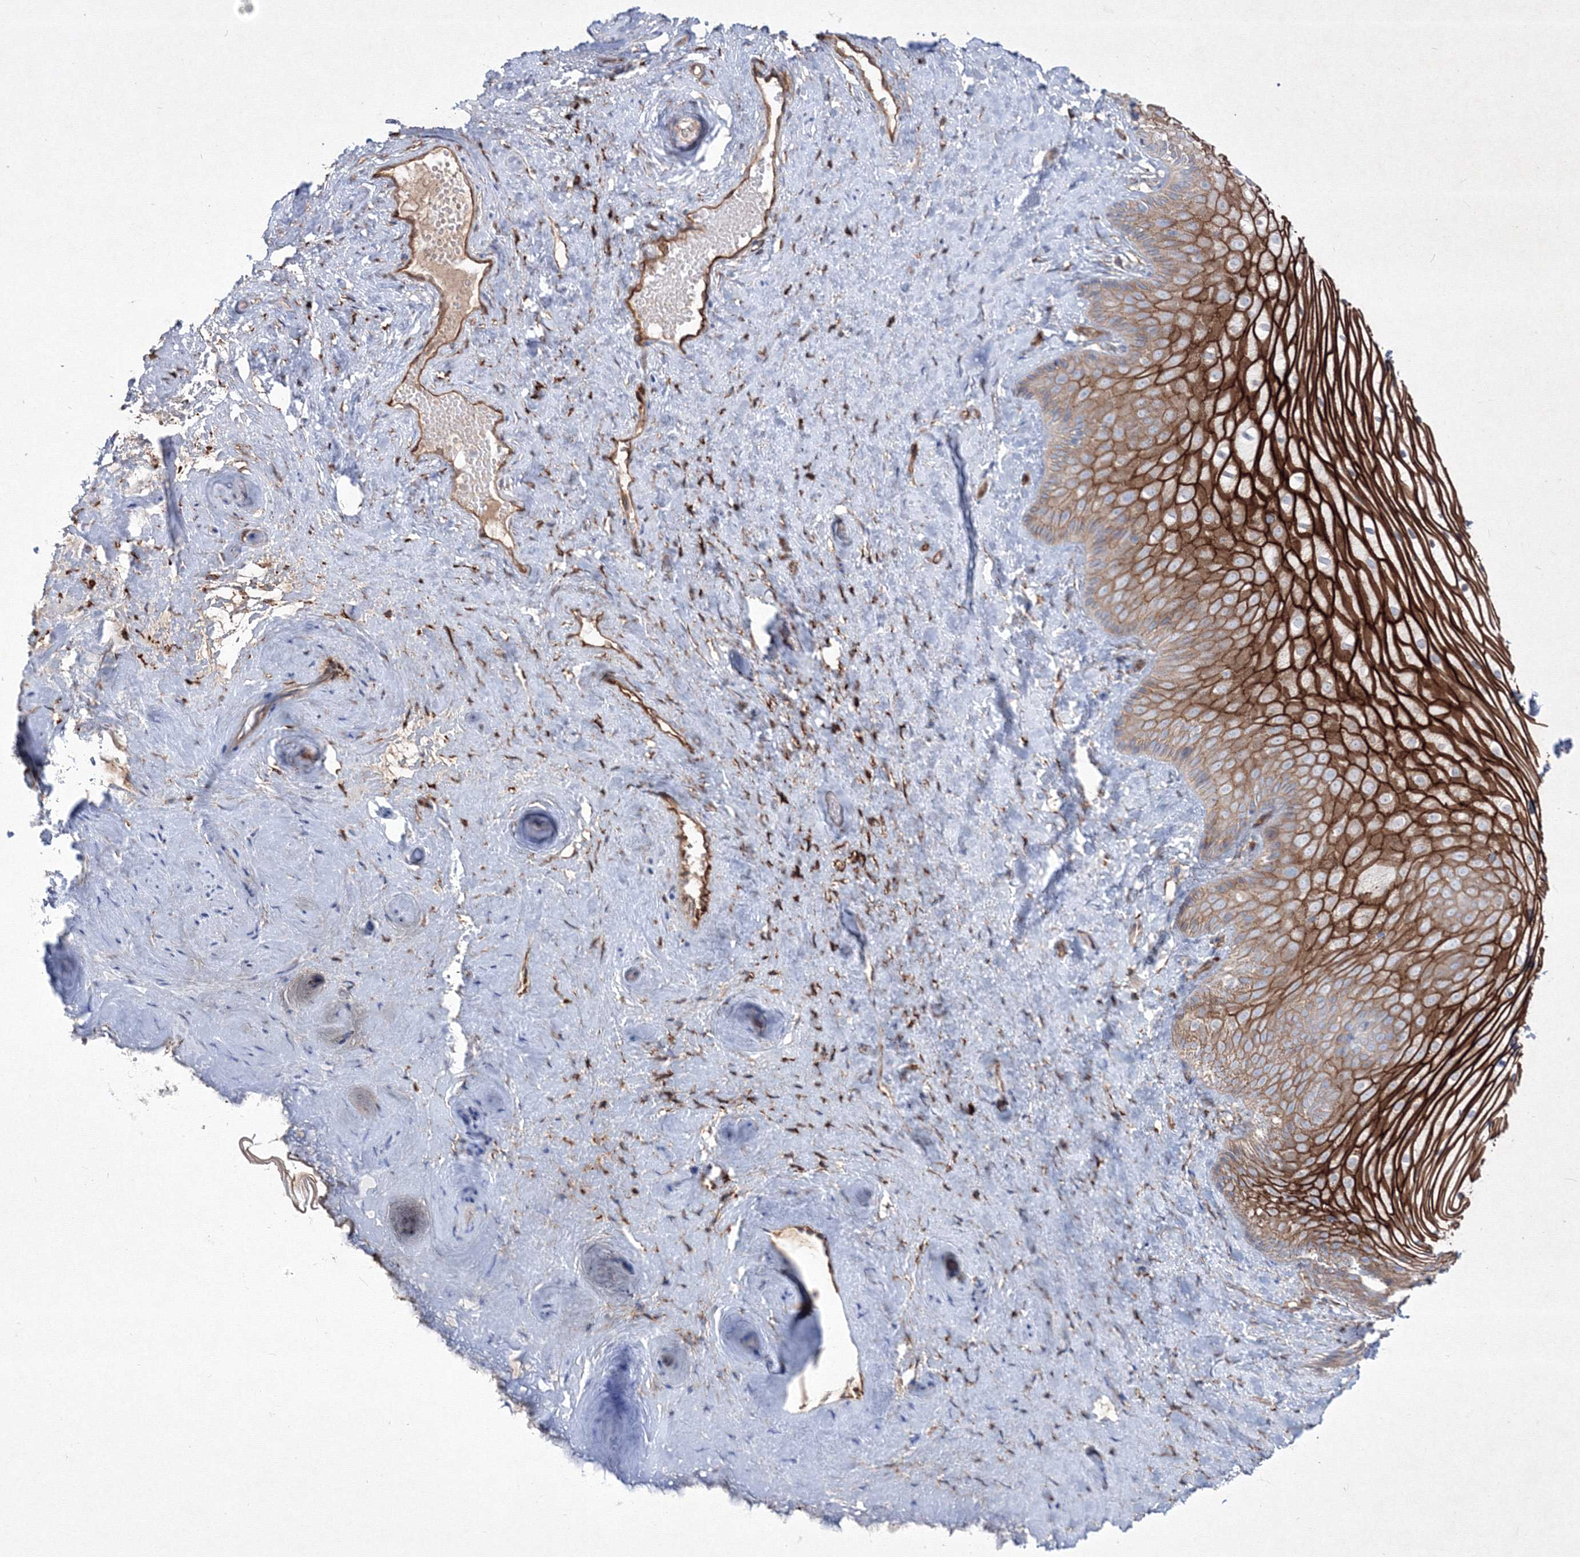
{"staining": {"intensity": "strong", "quantity": ">75%", "location": "cytoplasmic/membranous"}, "tissue": "vagina", "cell_type": "Squamous epithelial cells", "image_type": "normal", "snomed": [{"axis": "morphology", "description": "Normal tissue, NOS"}, {"axis": "topography", "description": "Vagina"}, {"axis": "topography", "description": "Cervix"}], "caption": "DAB immunohistochemical staining of unremarkable vagina demonstrates strong cytoplasmic/membranous protein expression in about >75% of squamous epithelial cells. (Stains: DAB in brown, nuclei in blue, Microscopy: brightfield microscopy at high magnification).", "gene": "TMEM139", "patient": {"sex": "female", "age": 40}}